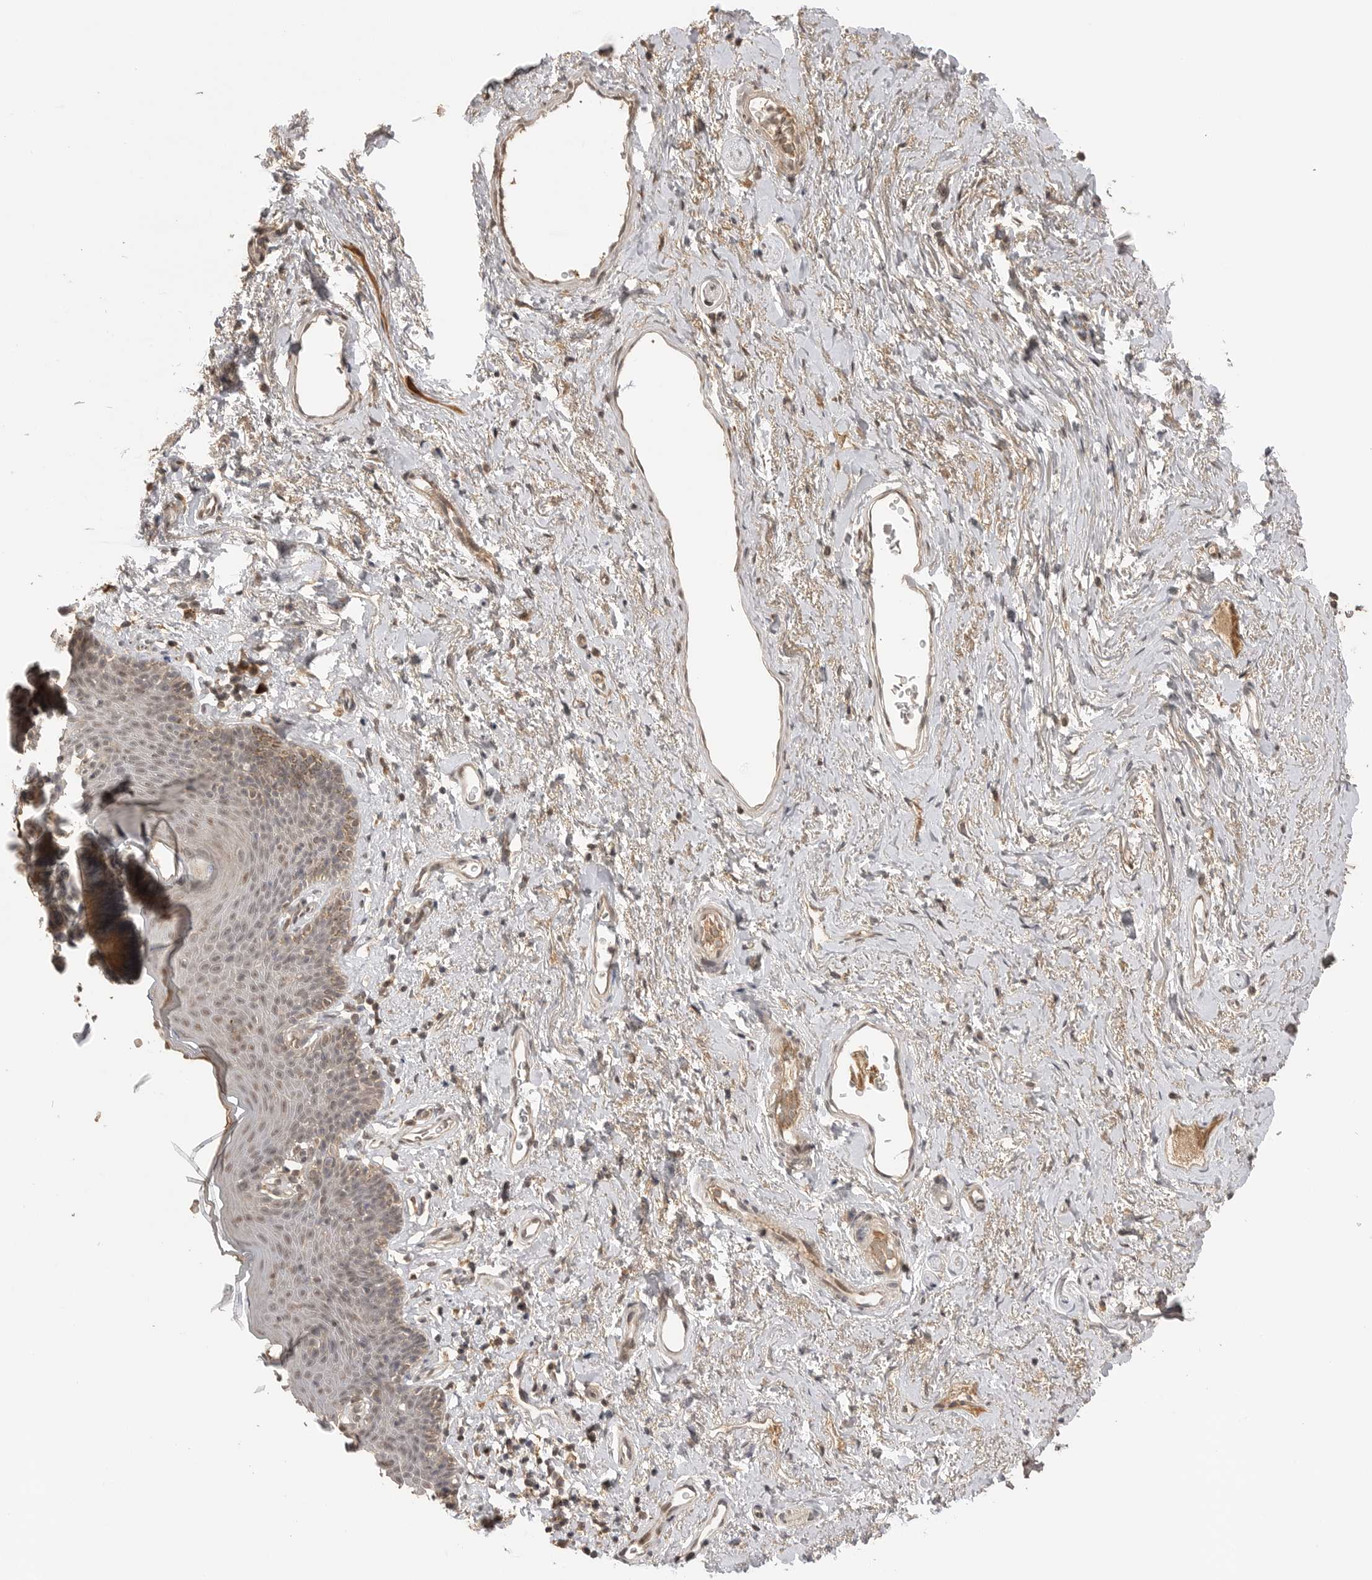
{"staining": {"intensity": "weak", "quantity": "25%-75%", "location": "nuclear"}, "tissue": "skin", "cell_type": "Epidermal cells", "image_type": "normal", "snomed": [{"axis": "morphology", "description": "Normal tissue, NOS"}, {"axis": "topography", "description": "Vulva"}], "caption": "Immunohistochemical staining of normal human skin displays weak nuclear protein staining in approximately 25%-75% of epidermal cells. (DAB IHC, brown staining for protein, blue staining for nuclei).", "gene": "ASPSCR1", "patient": {"sex": "female", "age": 66}}